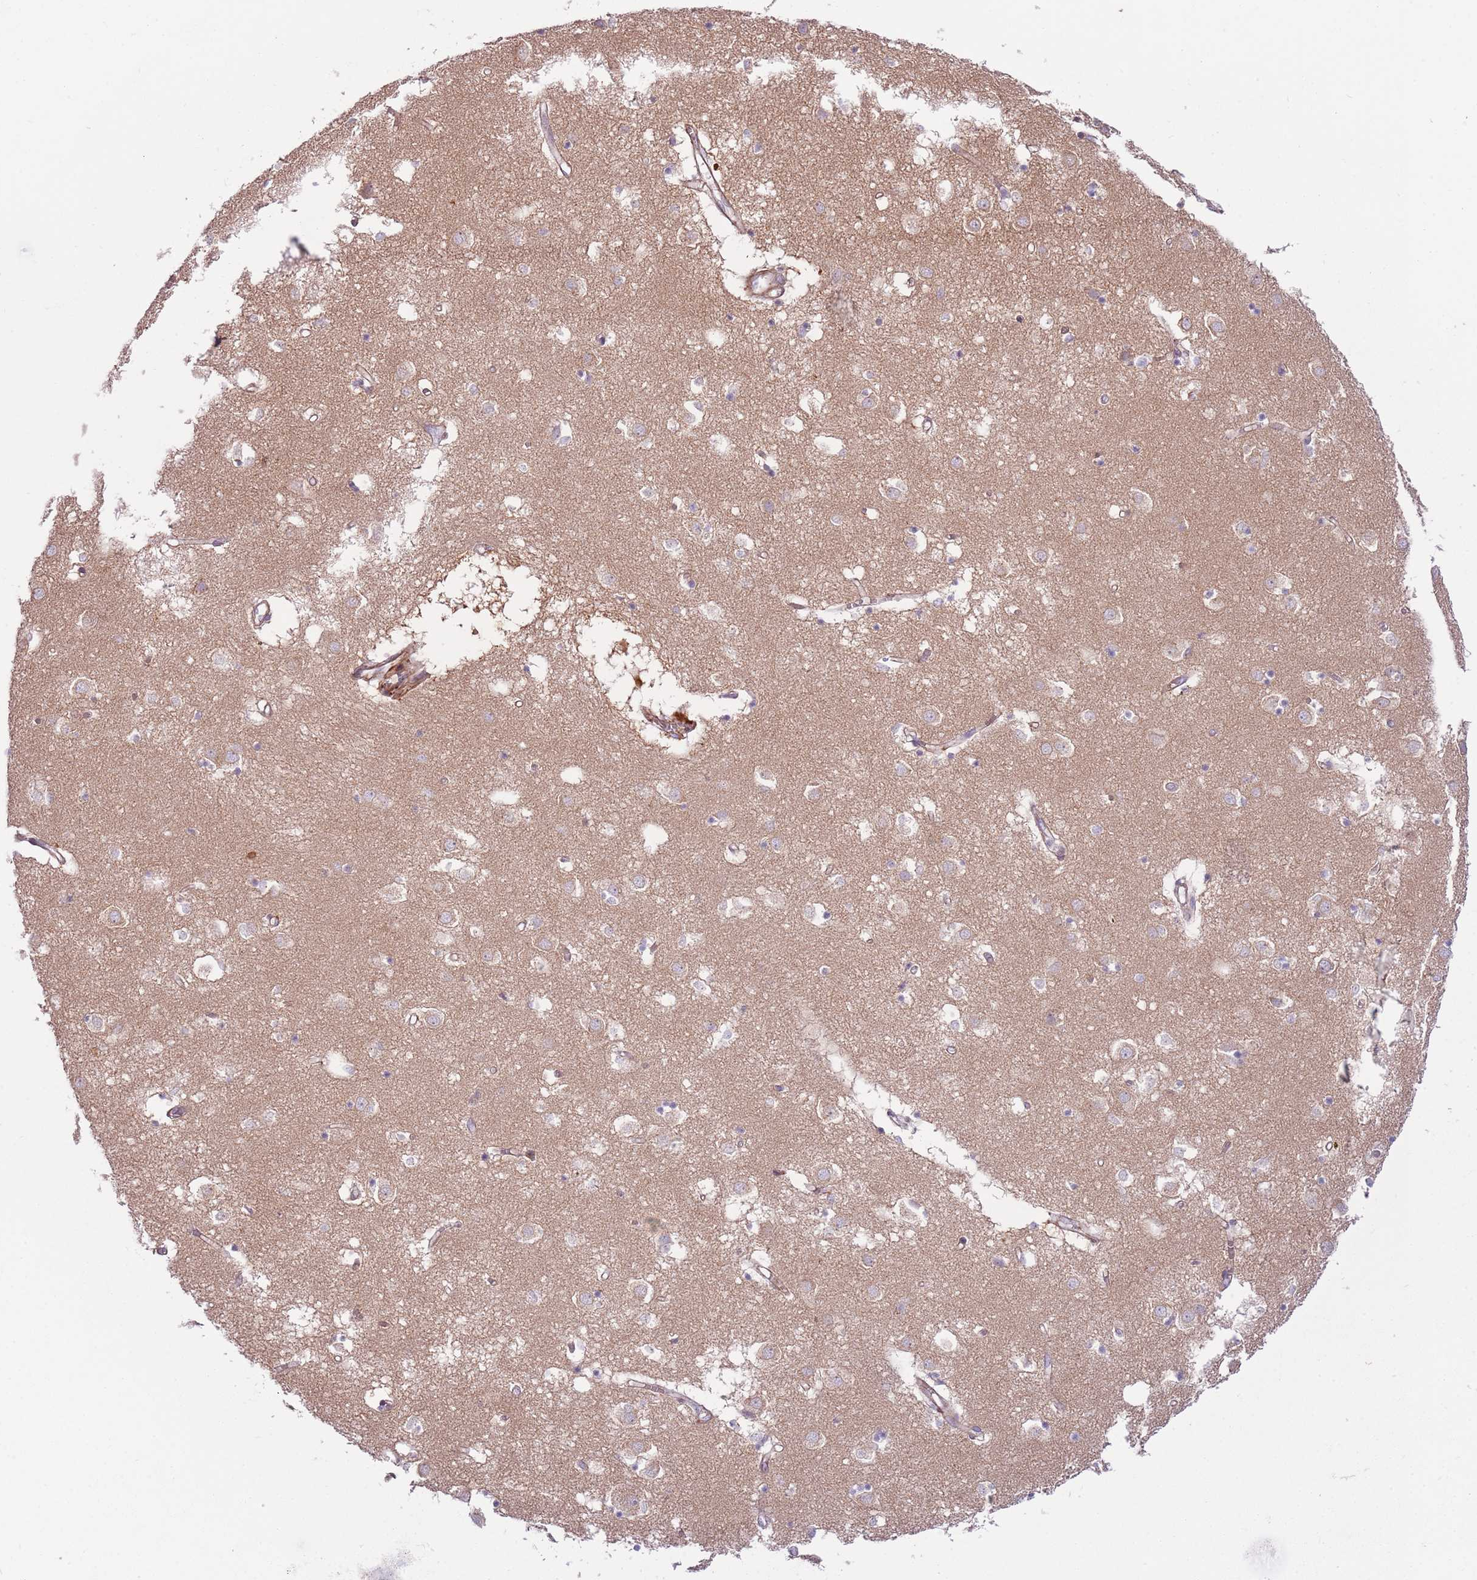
{"staining": {"intensity": "negative", "quantity": "none", "location": "none"}, "tissue": "caudate", "cell_type": "Glial cells", "image_type": "normal", "snomed": [{"axis": "morphology", "description": "Normal tissue, NOS"}, {"axis": "topography", "description": "Lateral ventricle wall"}], "caption": "Immunohistochemistry of benign human caudate reveals no positivity in glial cells.", "gene": "MRO", "patient": {"sex": "male", "age": 70}}